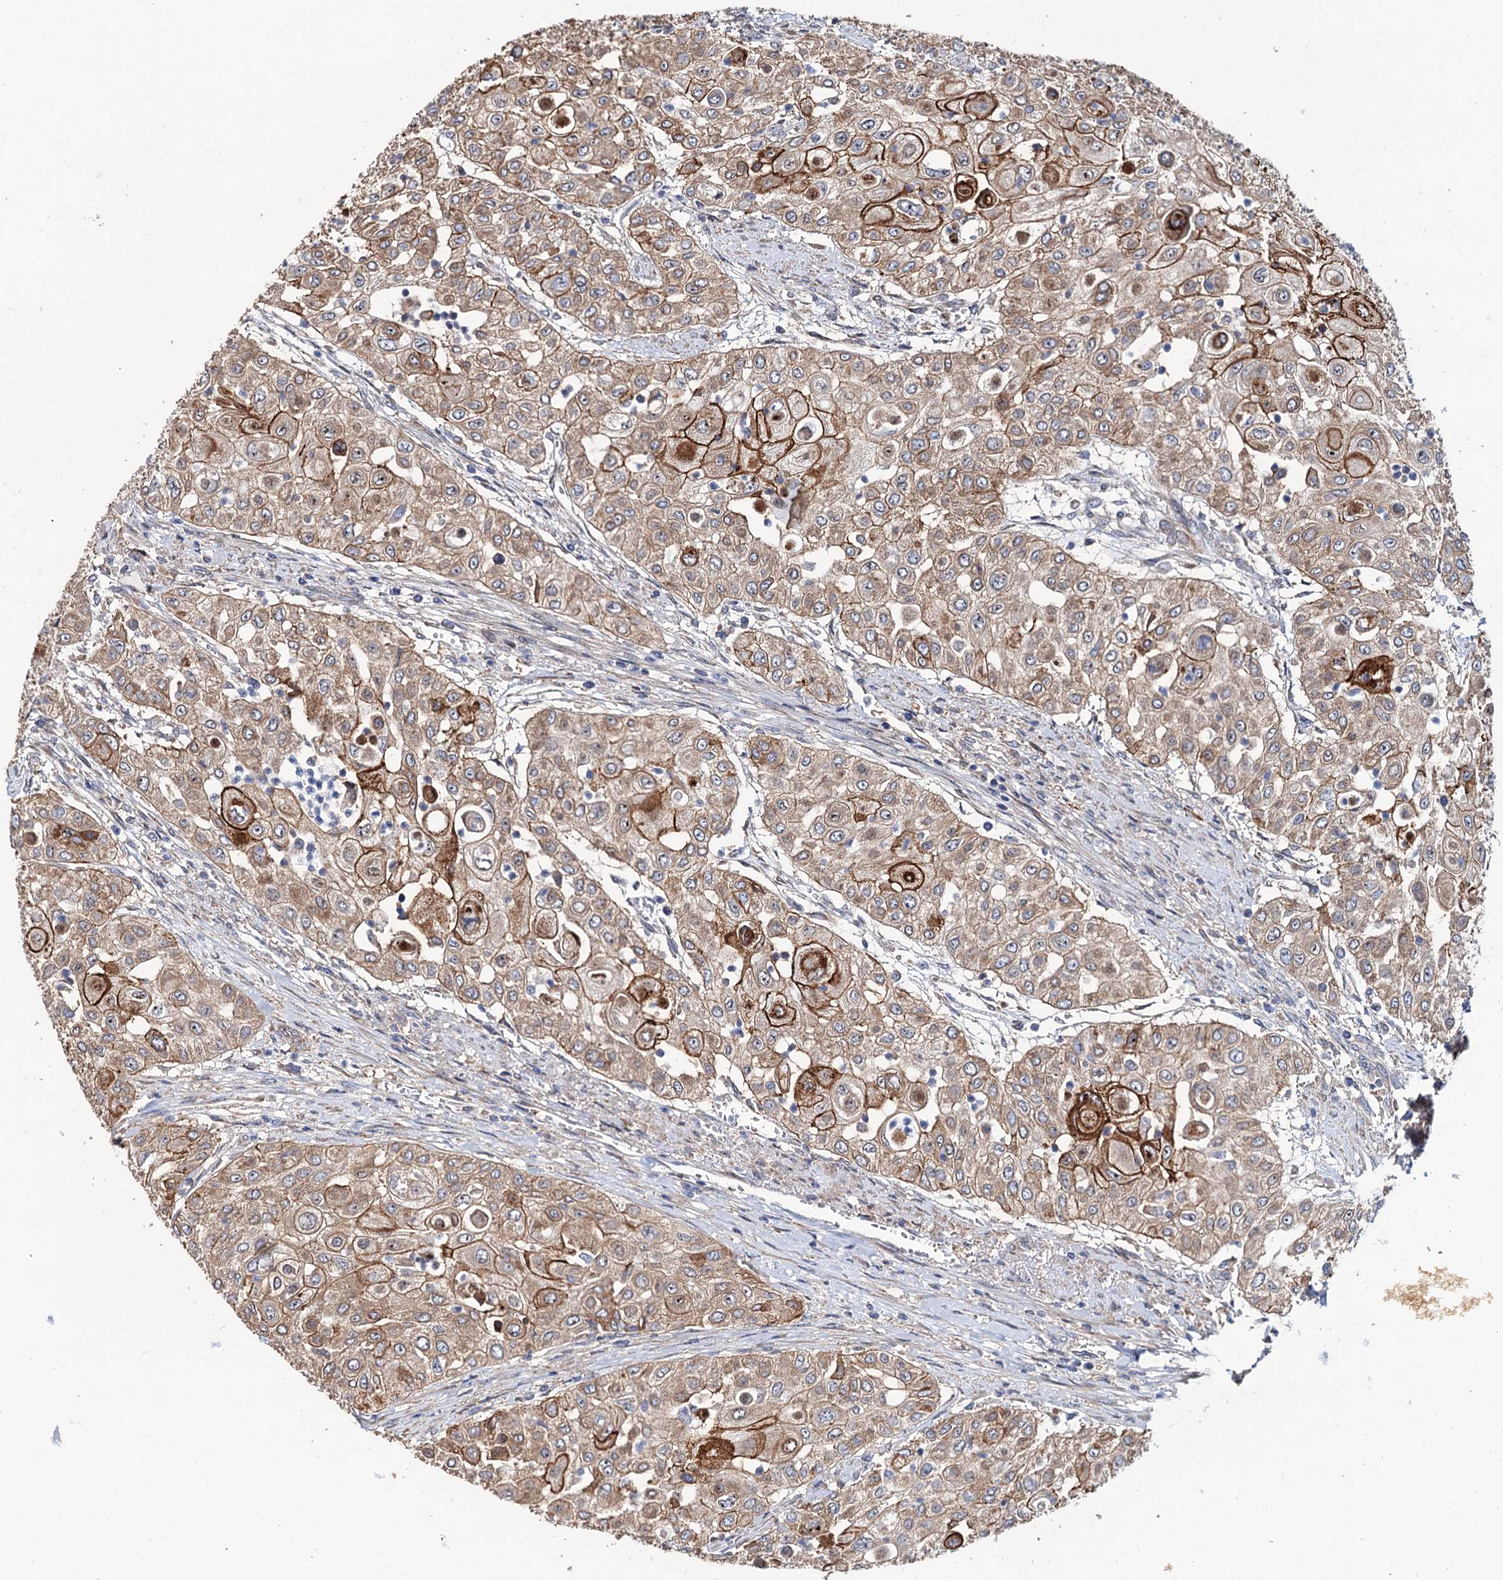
{"staining": {"intensity": "moderate", "quantity": ">75%", "location": "cytoplasmic/membranous"}, "tissue": "urothelial cancer", "cell_type": "Tumor cells", "image_type": "cancer", "snomed": [{"axis": "morphology", "description": "Urothelial carcinoma, High grade"}, {"axis": "topography", "description": "Urinary bladder"}], "caption": "Urothelial carcinoma (high-grade) stained with DAB (3,3'-diaminobenzidine) immunohistochemistry (IHC) shows medium levels of moderate cytoplasmic/membranous staining in approximately >75% of tumor cells.", "gene": "PTDSS2", "patient": {"sex": "female", "age": 79}}